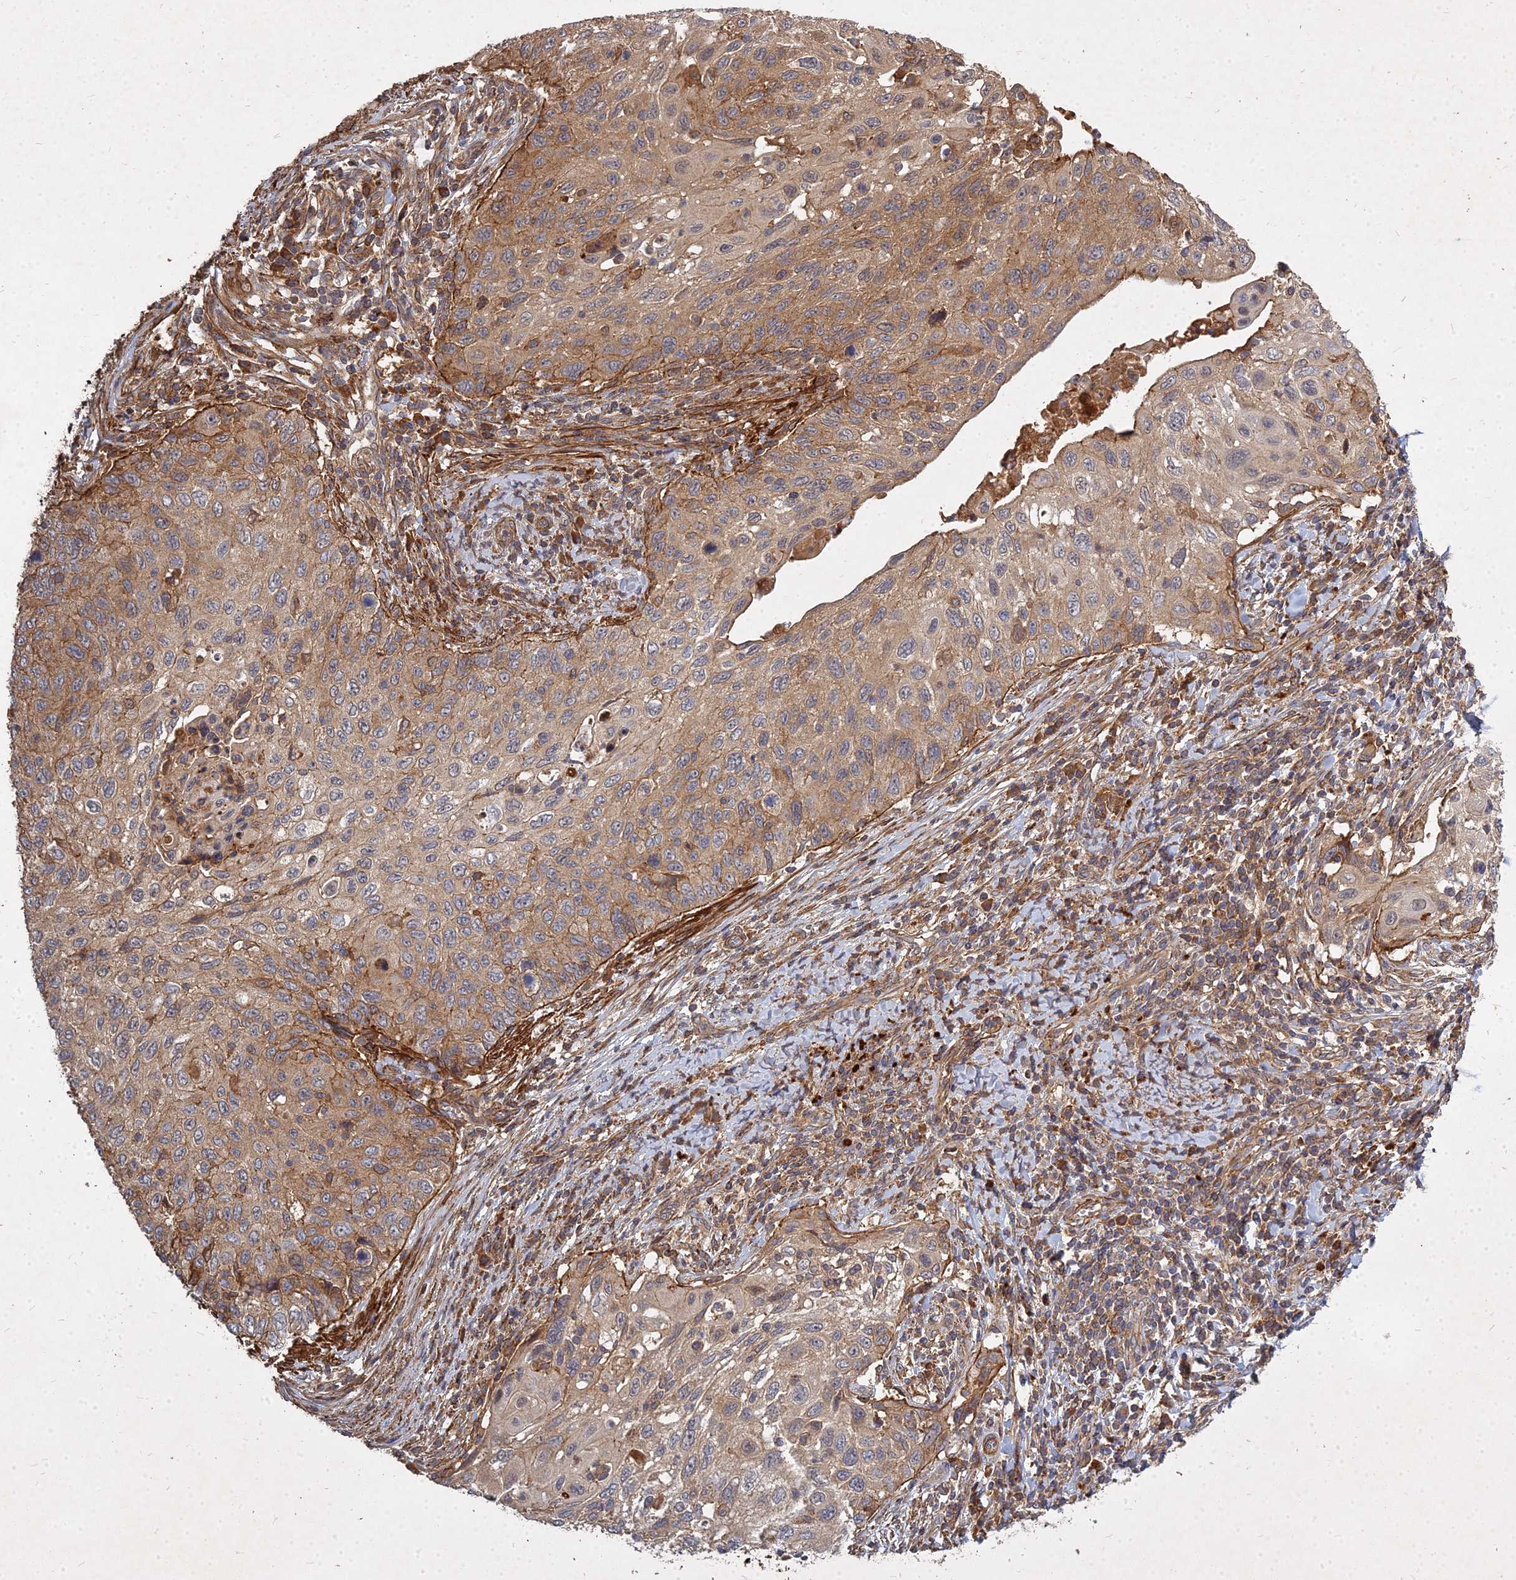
{"staining": {"intensity": "moderate", "quantity": ">75%", "location": "cytoplasmic/membranous"}, "tissue": "cervical cancer", "cell_type": "Tumor cells", "image_type": "cancer", "snomed": [{"axis": "morphology", "description": "Squamous cell carcinoma, NOS"}, {"axis": "topography", "description": "Cervix"}], "caption": "Immunohistochemistry staining of cervical cancer (squamous cell carcinoma), which reveals medium levels of moderate cytoplasmic/membranous expression in approximately >75% of tumor cells indicating moderate cytoplasmic/membranous protein expression. The staining was performed using DAB (brown) for protein detection and nuclei were counterstained in hematoxylin (blue).", "gene": "UBE2W", "patient": {"sex": "female", "age": 70}}